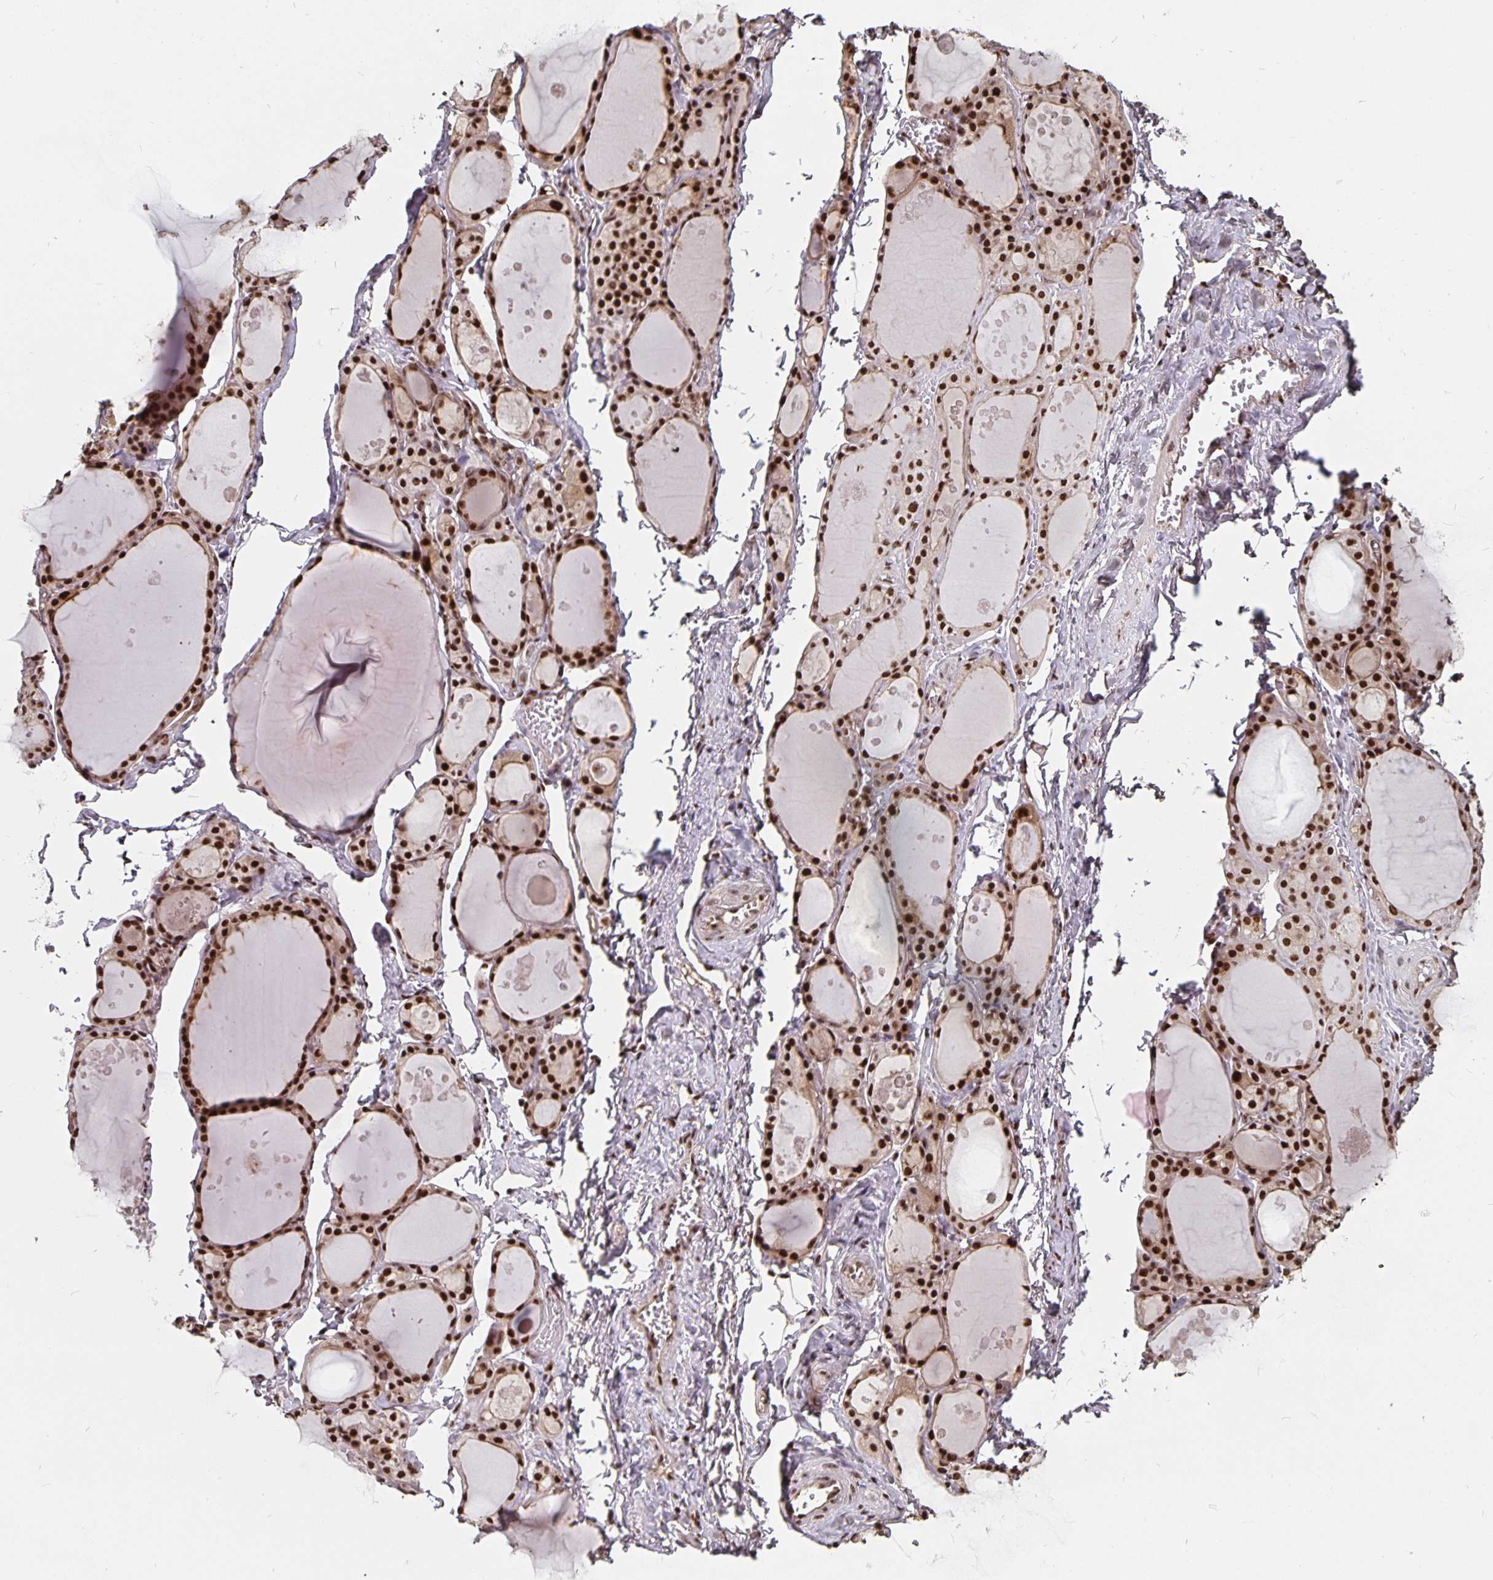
{"staining": {"intensity": "strong", "quantity": ">75%", "location": "nuclear"}, "tissue": "thyroid gland", "cell_type": "Glandular cells", "image_type": "normal", "snomed": [{"axis": "morphology", "description": "Normal tissue, NOS"}, {"axis": "topography", "description": "Thyroid gland"}], "caption": "IHC staining of normal thyroid gland, which reveals high levels of strong nuclear expression in about >75% of glandular cells indicating strong nuclear protein staining. The staining was performed using DAB (brown) for protein detection and nuclei were counterstained in hematoxylin (blue).", "gene": "LAS1L", "patient": {"sex": "male", "age": 68}}